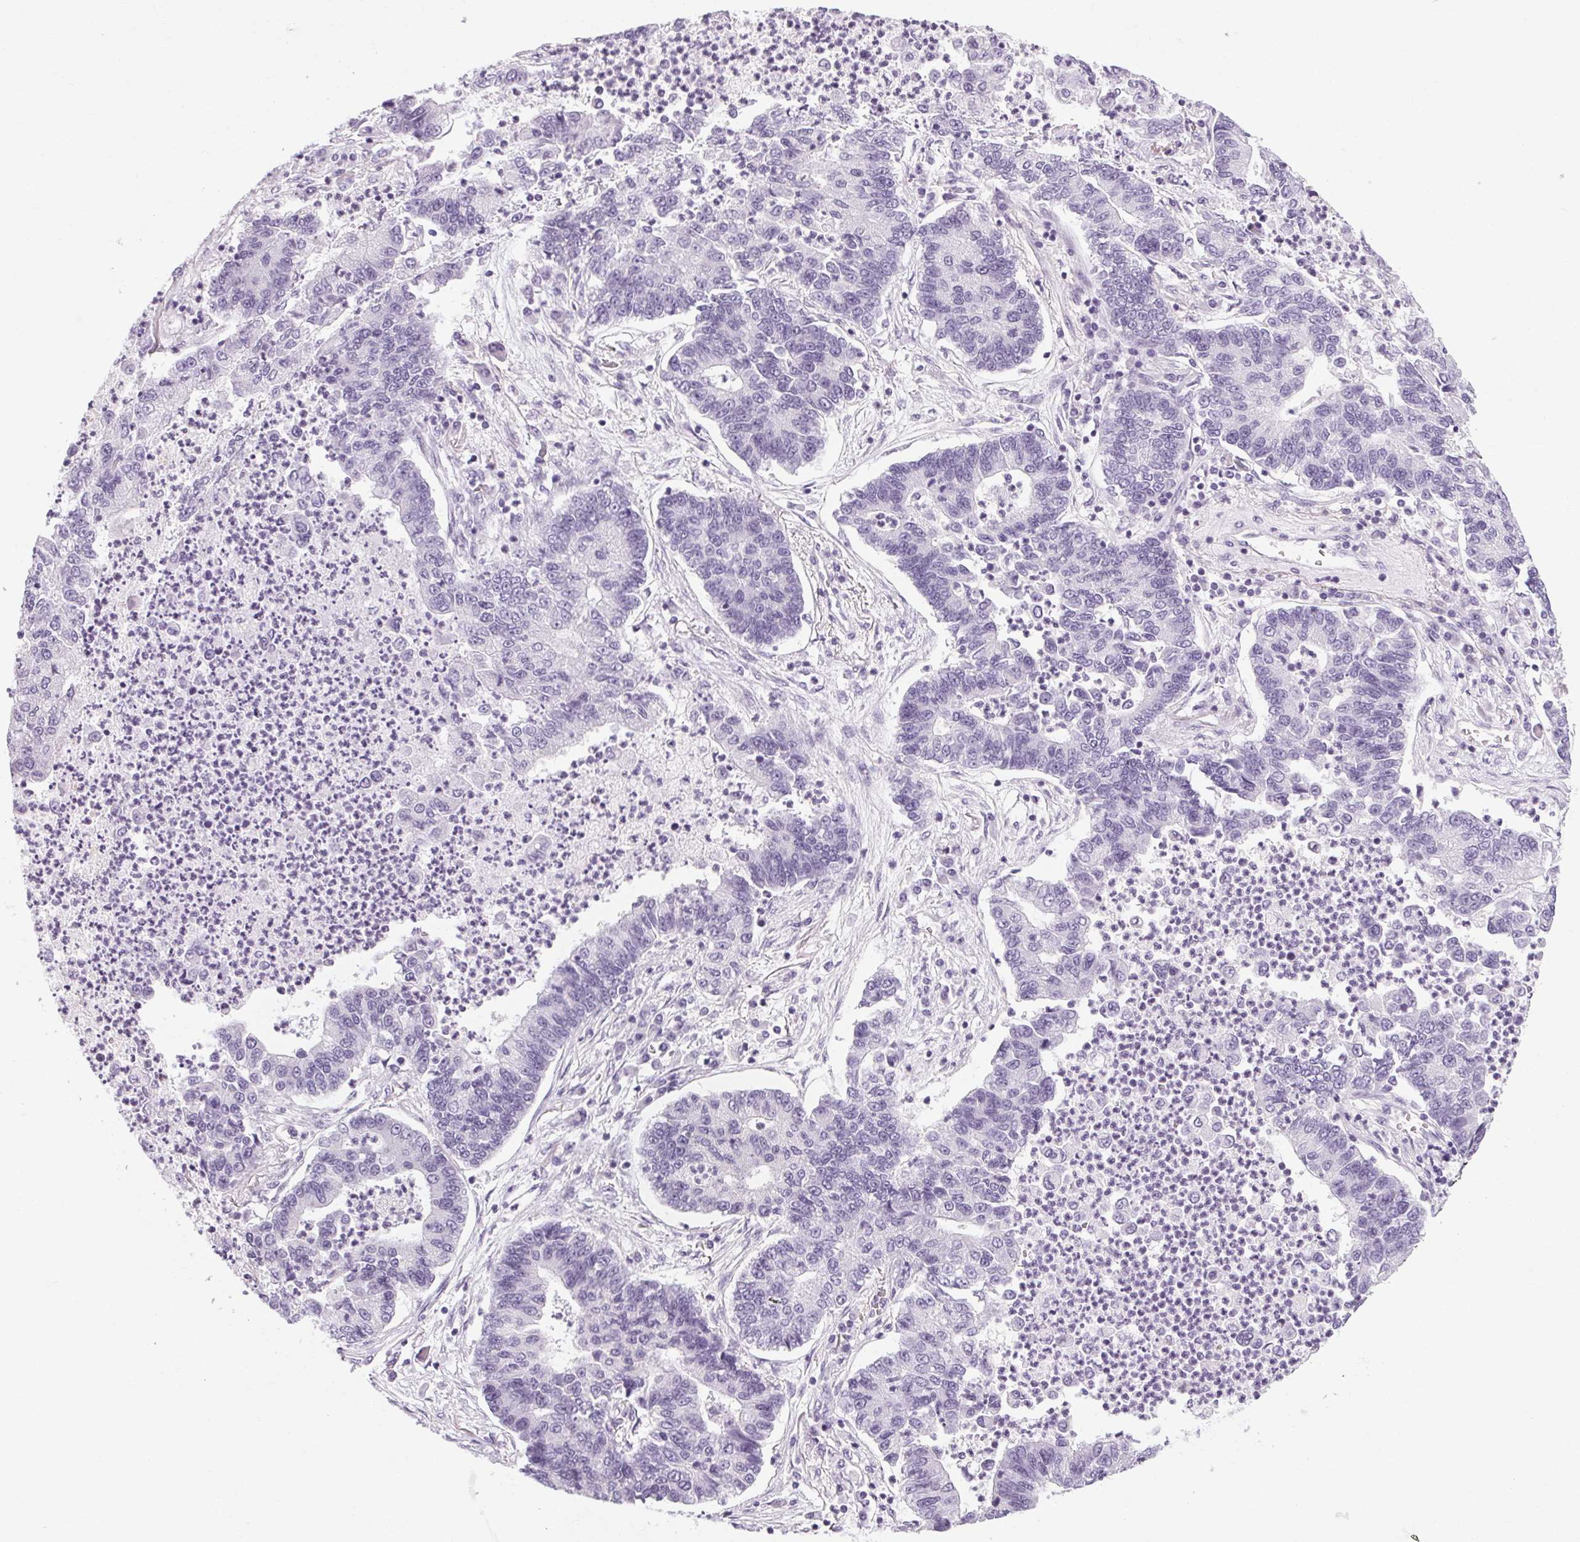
{"staining": {"intensity": "negative", "quantity": "none", "location": "none"}, "tissue": "lung cancer", "cell_type": "Tumor cells", "image_type": "cancer", "snomed": [{"axis": "morphology", "description": "Adenocarcinoma, NOS"}, {"axis": "topography", "description": "Lung"}], "caption": "IHC photomicrograph of neoplastic tissue: human lung cancer (adenocarcinoma) stained with DAB demonstrates no significant protein staining in tumor cells. (DAB (3,3'-diaminobenzidine) IHC with hematoxylin counter stain).", "gene": "POMC", "patient": {"sex": "female", "age": 57}}